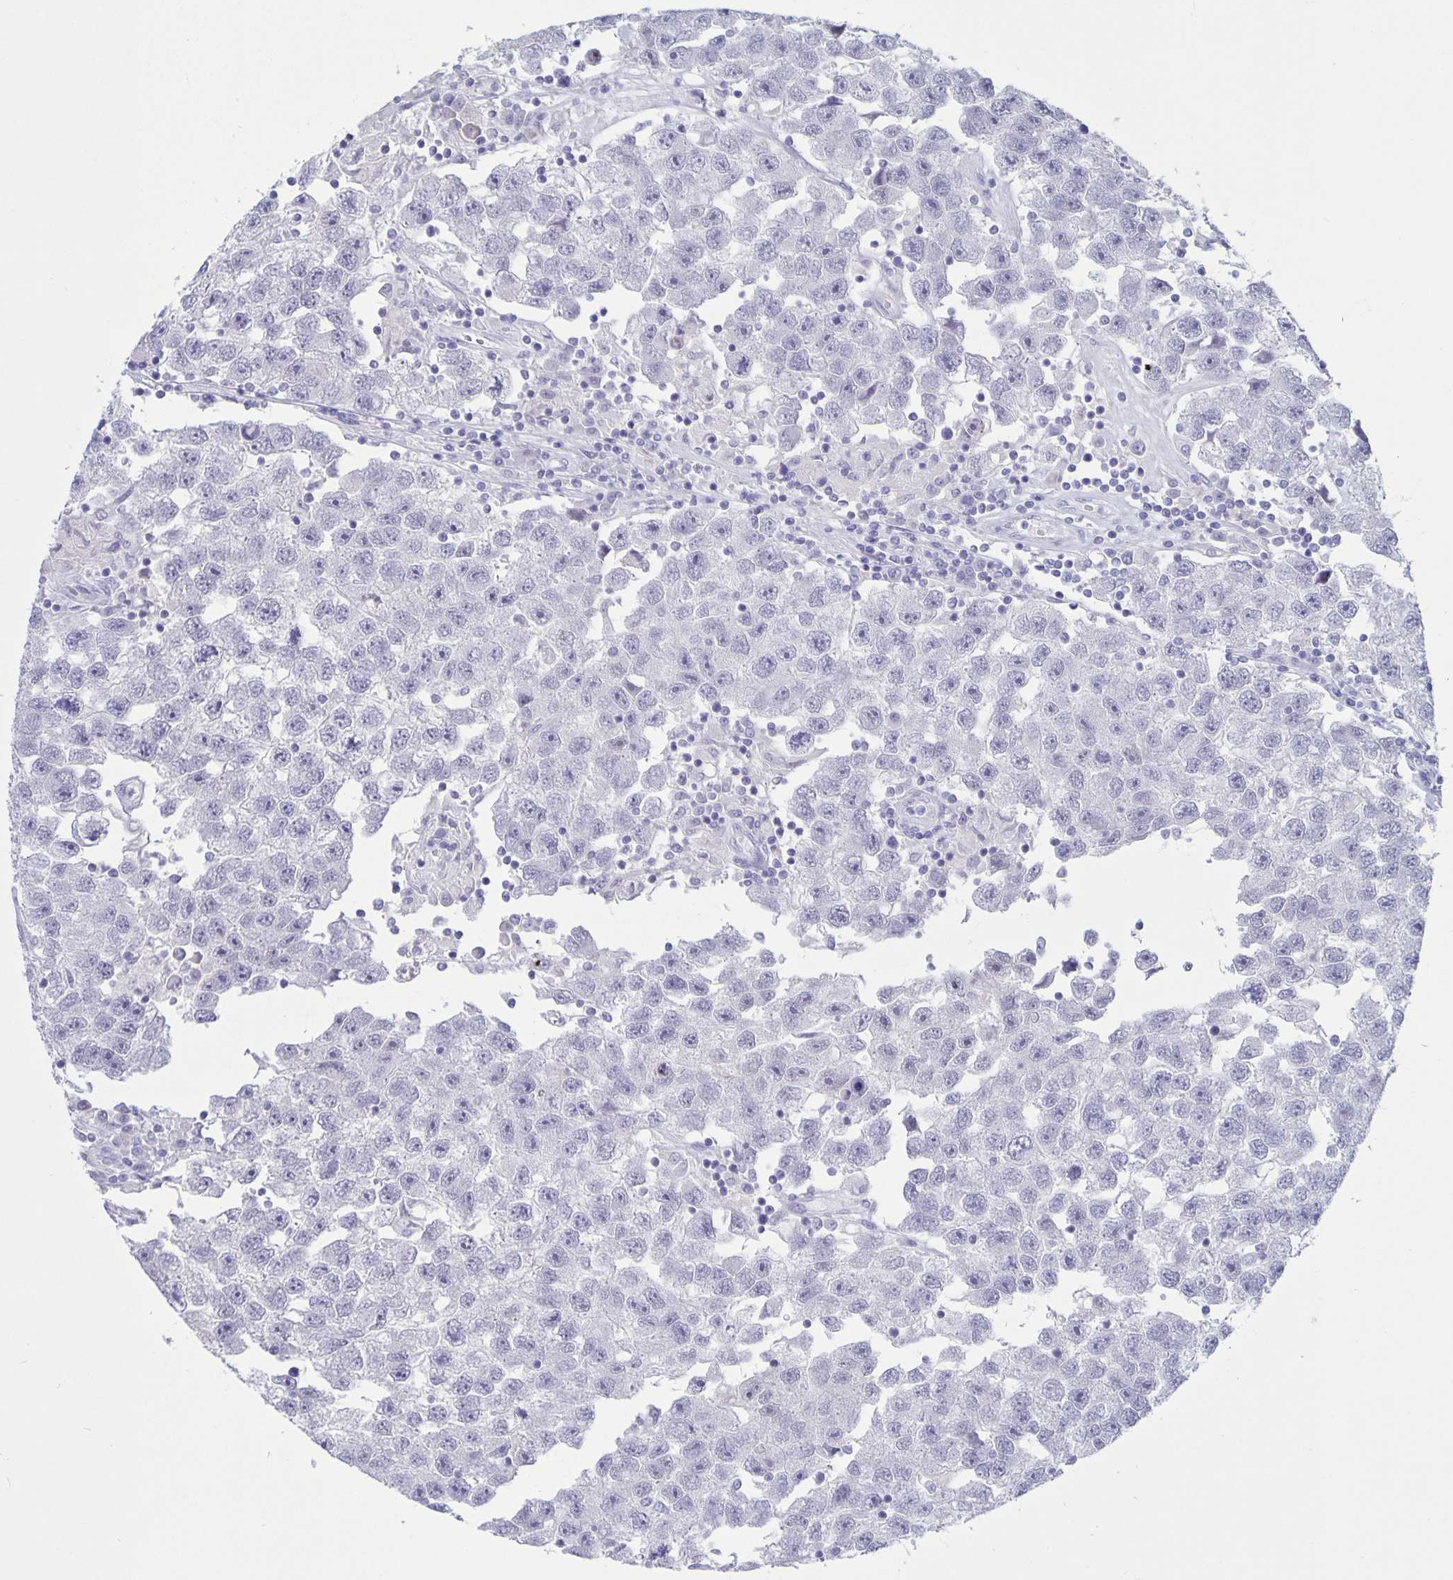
{"staining": {"intensity": "negative", "quantity": "none", "location": "none"}, "tissue": "testis cancer", "cell_type": "Tumor cells", "image_type": "cancer", "snomed": [{"axis": "morphology", "description": "Seminoma, NOS"}, {"axis": "topography", "description": "Testis"}], "caption": "Immunohistochemical staining of human testis seminoma shows no significant expression in tumor cells.", "gene": "BPIFA3", "patient": {"sex": "male", "age": 26}}